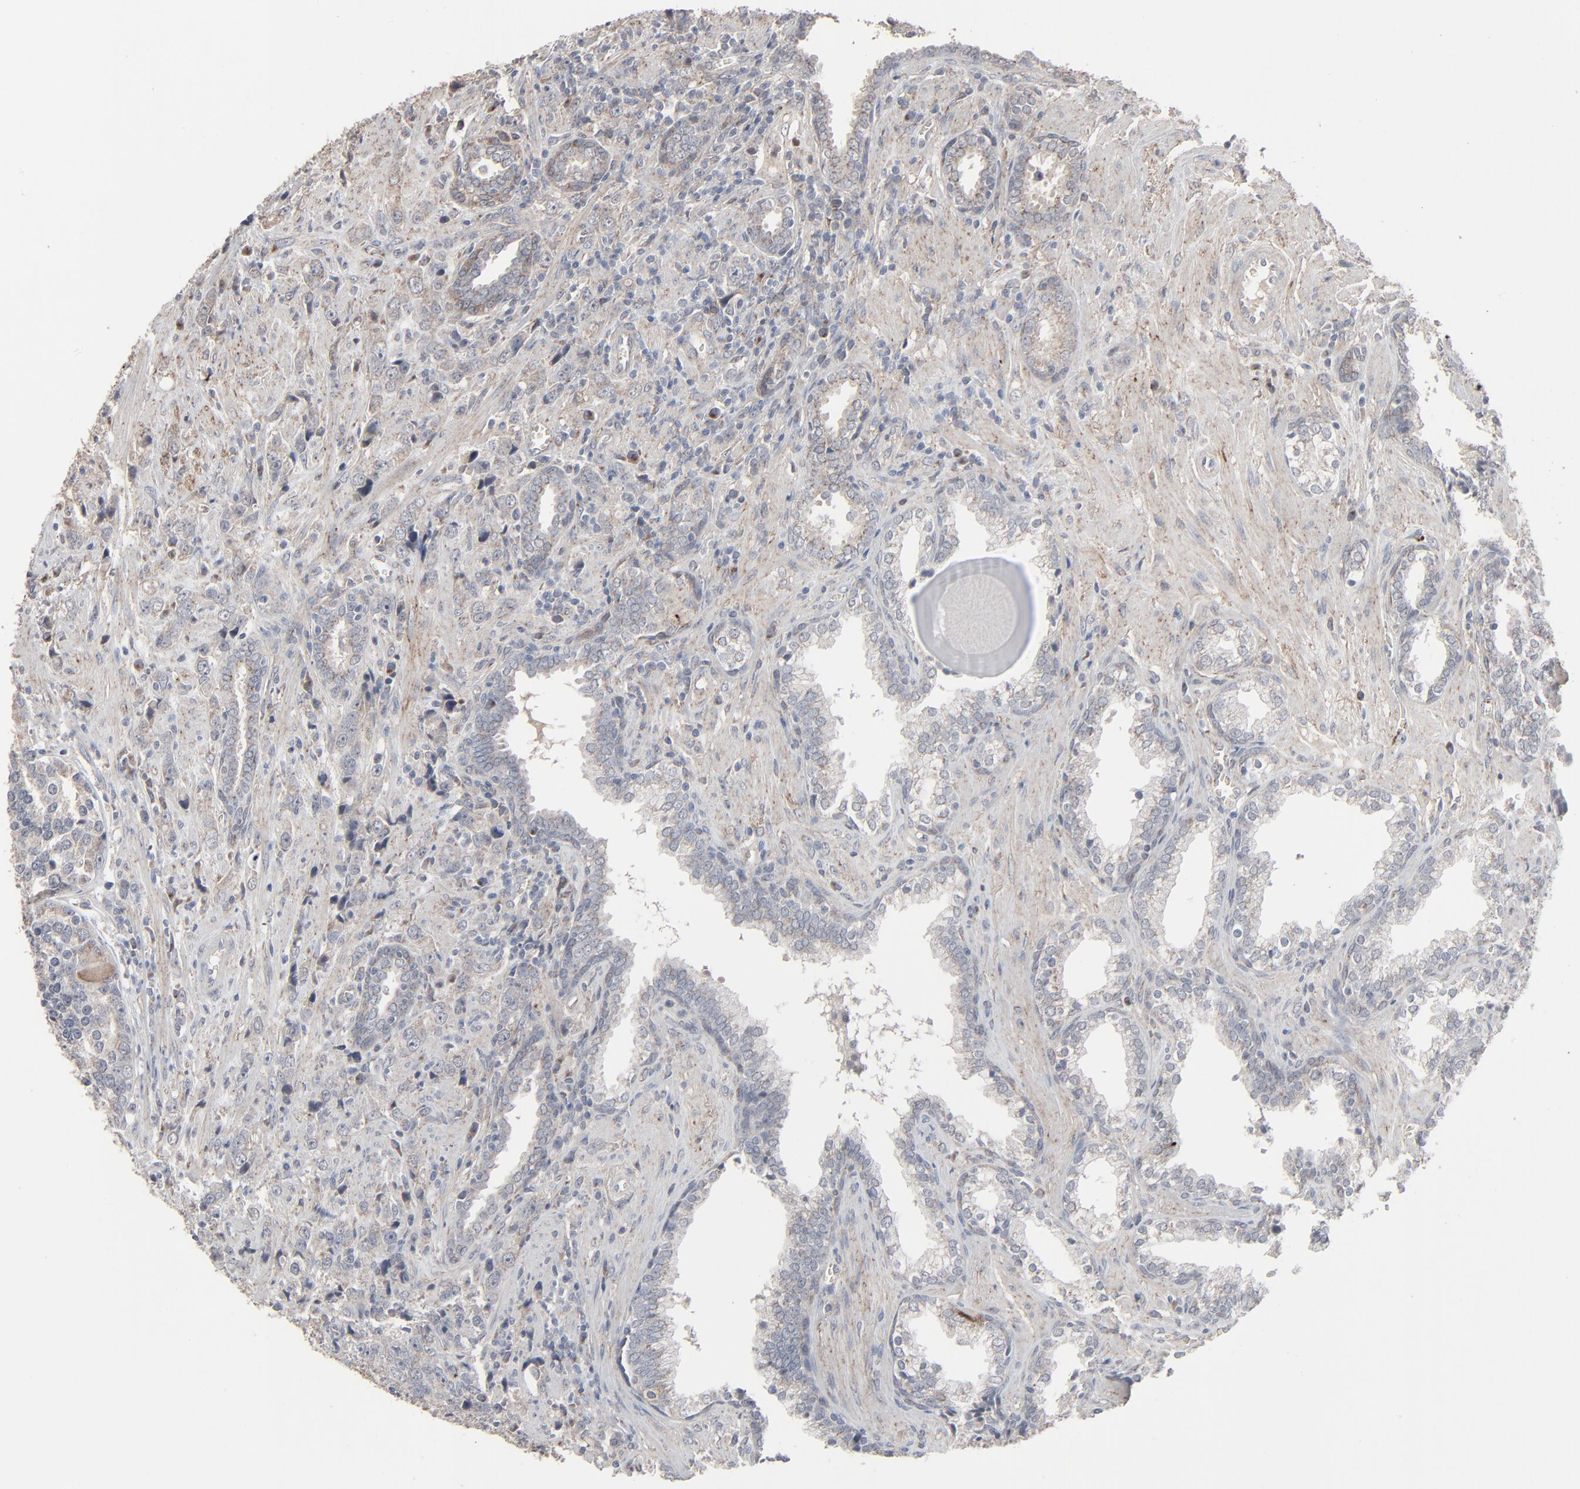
{"staining": {"intensity": "weak", "quantity": "25%-75%", "location": "cytoplasmic/membranous"}, "tissue": "prostate cancer", "cell_type": "Tumor cells", "image_type": "cancer", "snomed": [{"axis": "morphology", "description": "Adenocarcinoma, High grade"}, {"axis": "topography", "description": "Prostate"}], "caption": "High-magnification brightfield microscopy of prostate adenocarcinoma (high-grade) stained with DAB (3,3'-diaminobenzidine) (brown) and counterstained with hematoxylin (blue). tumor cells exhibit weak cytoplasmic/membranous staining is present in about25%-75% of cells. (brown staining indicates protein expression, while blue staining denotes nuclei).", "gene": "JAM3", "patient": {"sex": "male", "age": 71}}